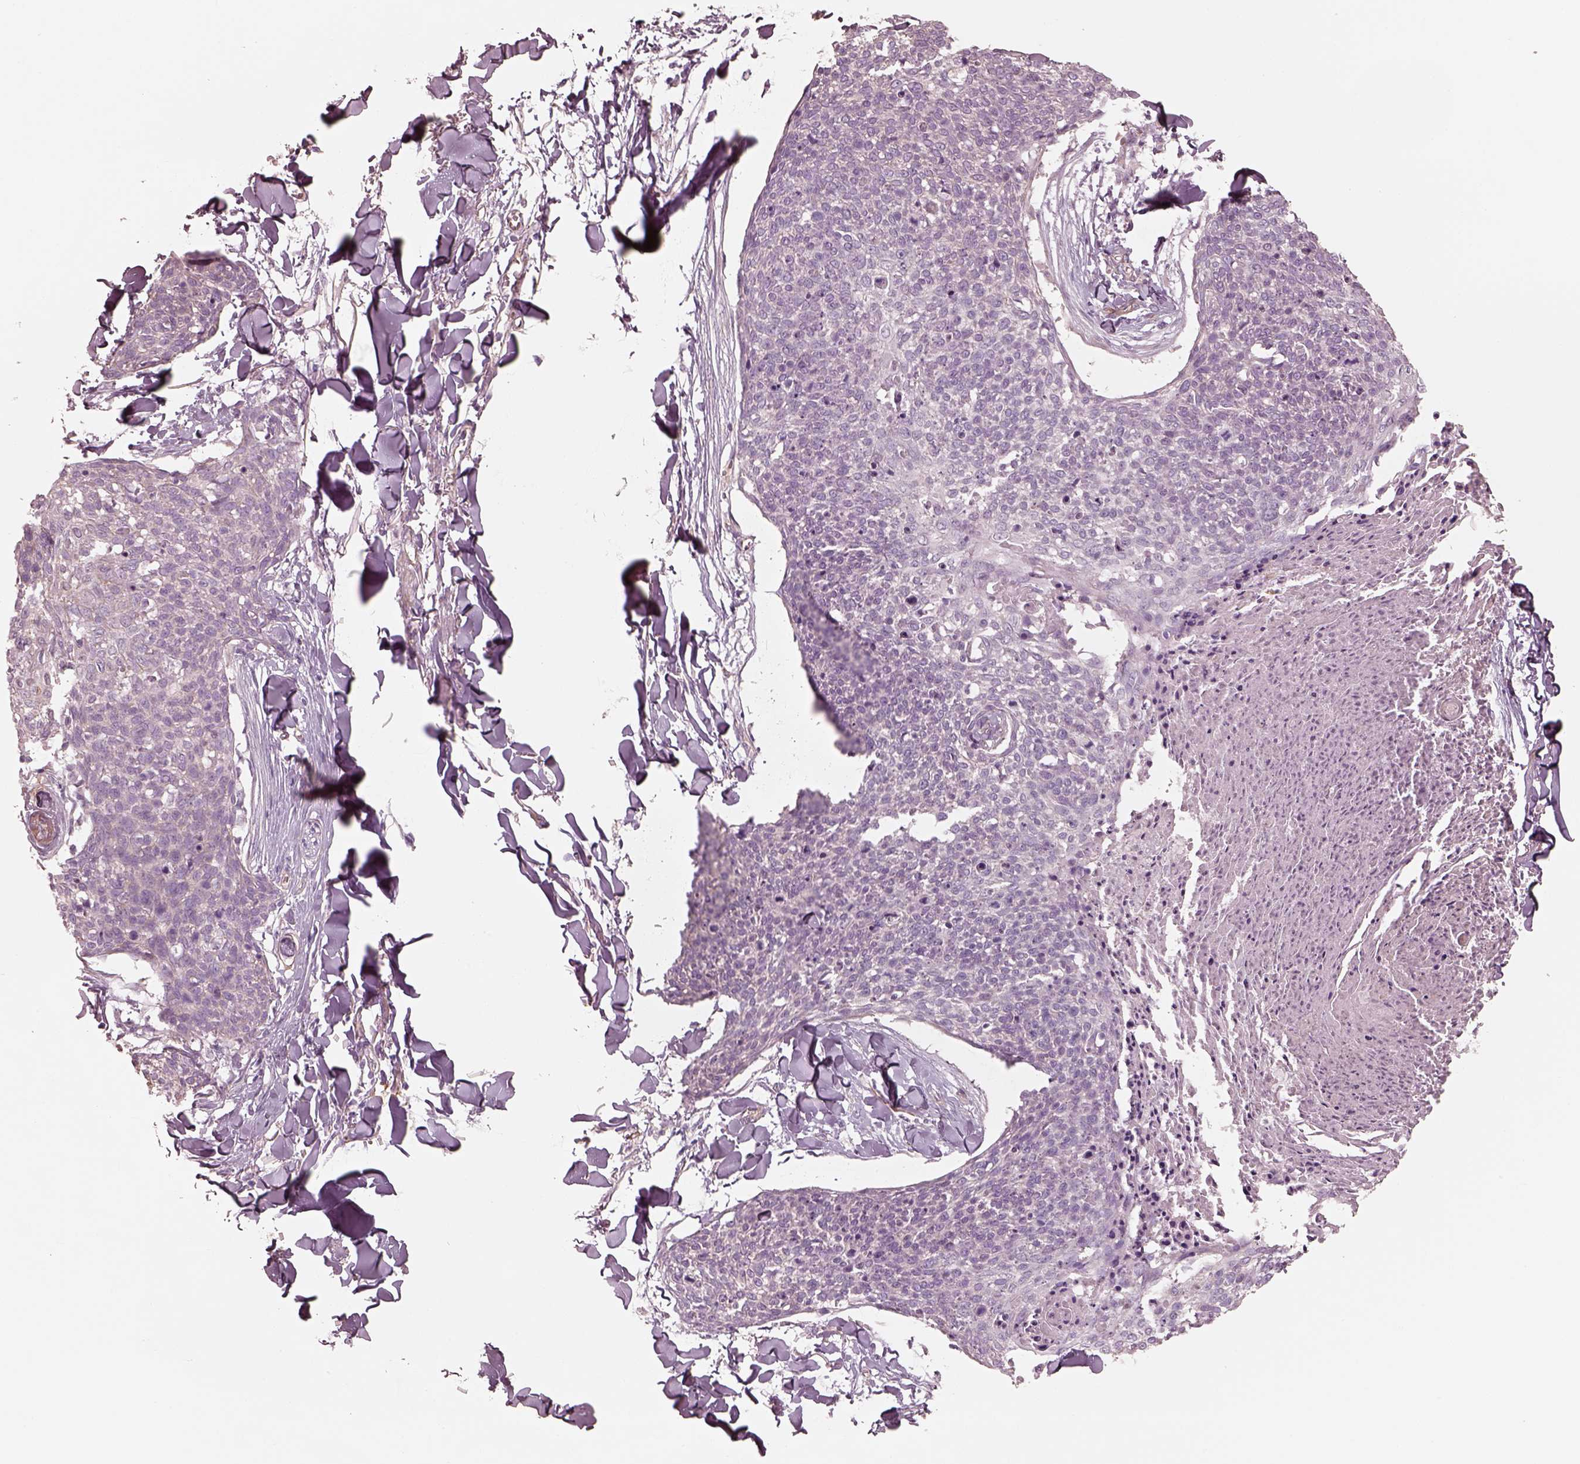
{"staining": {"intensity": "negative", "quantity": "none", "location": "none"}, "tissue": "skin cancer", "cell_type": "Tumor cells", "image_type": "cancer", "snomed": [{"axis": "morphology", "description": "Squamous cell carcinoma, NOS"}, {"axis": "topography", "description": "Skin"}, {"axis": "topography", "description": "Vulva"}], "caption": "Tumor cells show no significant staining in skin cancer (squamous cell carcinoma).", "gene": "CRYM", "patient": {"sex": "female", "age": 75}}